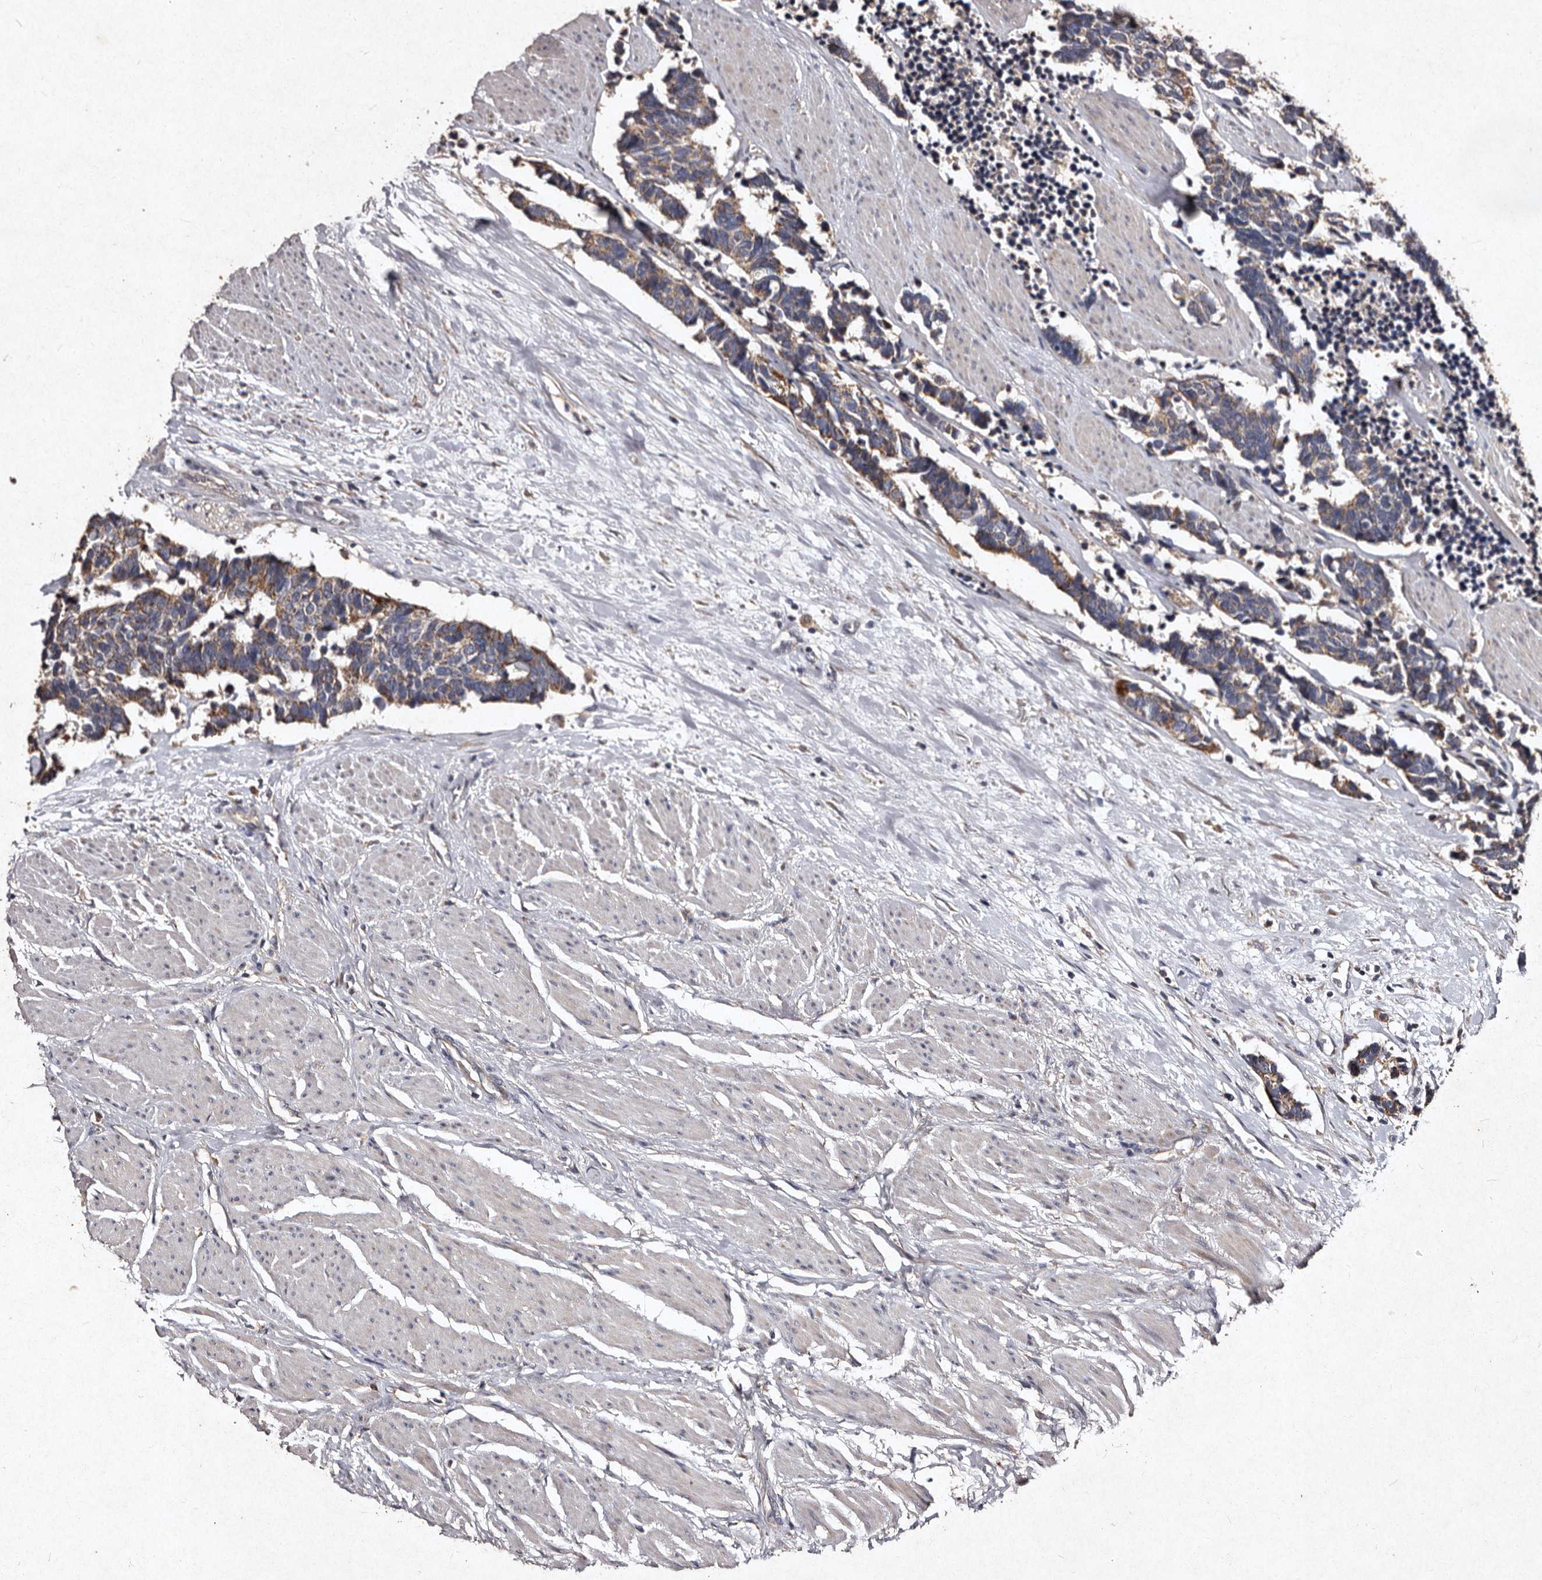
{"staining": {"intensity": "moderate", "quantity": "25%-75%", "location": "cytoplasmic/membranous"}, "tissue": "carcinoid", "cell_type": "Tumor cells", "image_type": "cancer", "snomed": [{"axis": "morphology", "description": "Carcinoma, NOS"}, {"axis": "morphology", "description": "Carcinoid, malignant, NOS"}, {"axis": "topography", "description": "Urinary bladder"}], "caption": "A histopathology image showing moderate cytoplasmic/membranous positivity in about 25%-75% of tumor cells in carcinoid, as visualized by brown immunohistochemical staining.", "gene": "TFB1M", "patient": {"sex": "male", "age": 57}}